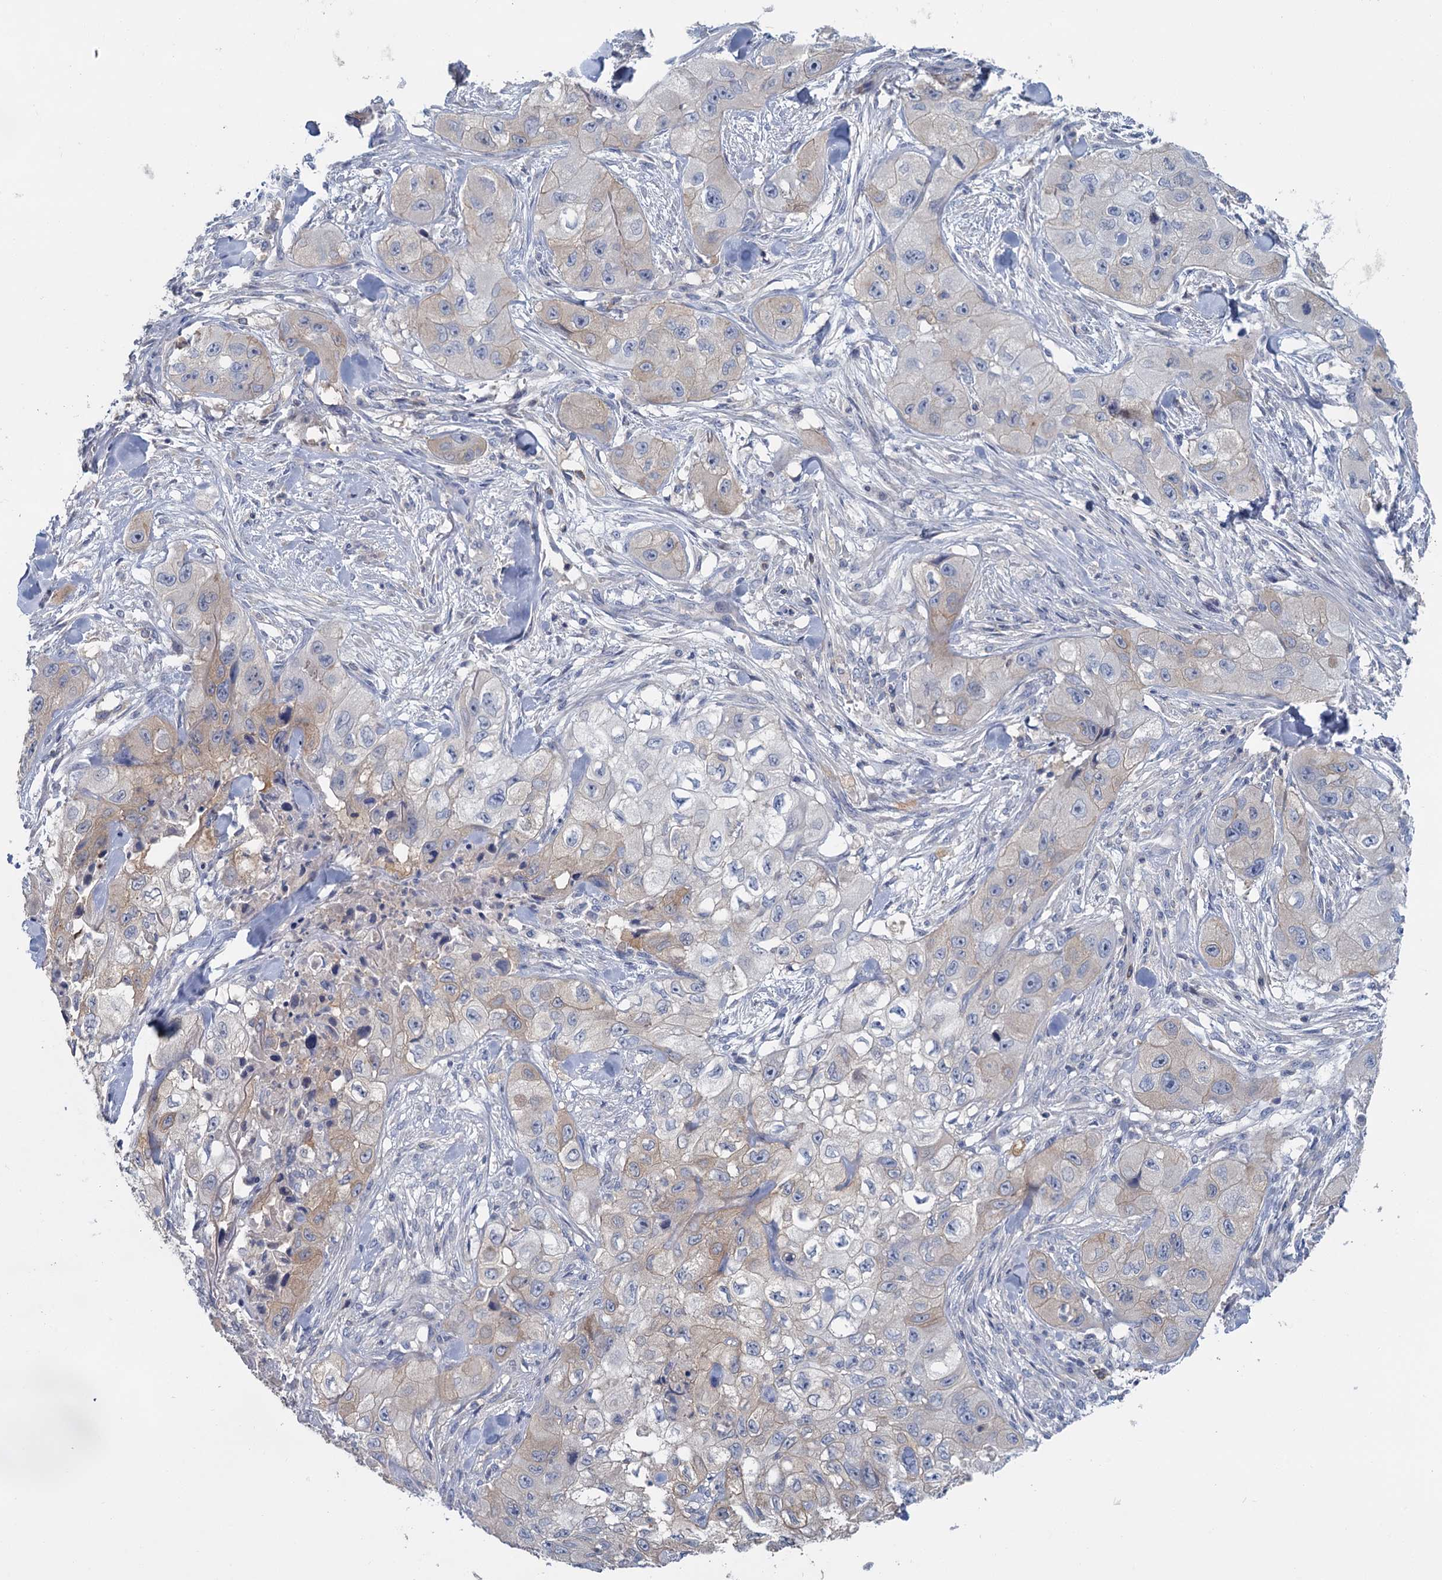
{"staining": {"intensity": "weak", "quantity": "<25%", "location": "cytoplasmic/membranous"}, "tissue": "skin cancer", "cell_type": "Tumor cells", "image_type": "cancer", "snomed": [{"axis": "morphology", "description": "Squamous cell carcinoma, NOS"}, {"axis": "topography", "description": "Skin"}, {"axis": "topography", "description": "Subcutis"}], "caption": "An immunohistochemistry (IHC) histopathology image of squamous cell carcinoma (skin) is shown. There is no staining in tumor cells of squamous cell carcinoma (skin).", "gene": "ACSM3", "patient": {"sex": "male", "age": 73}}